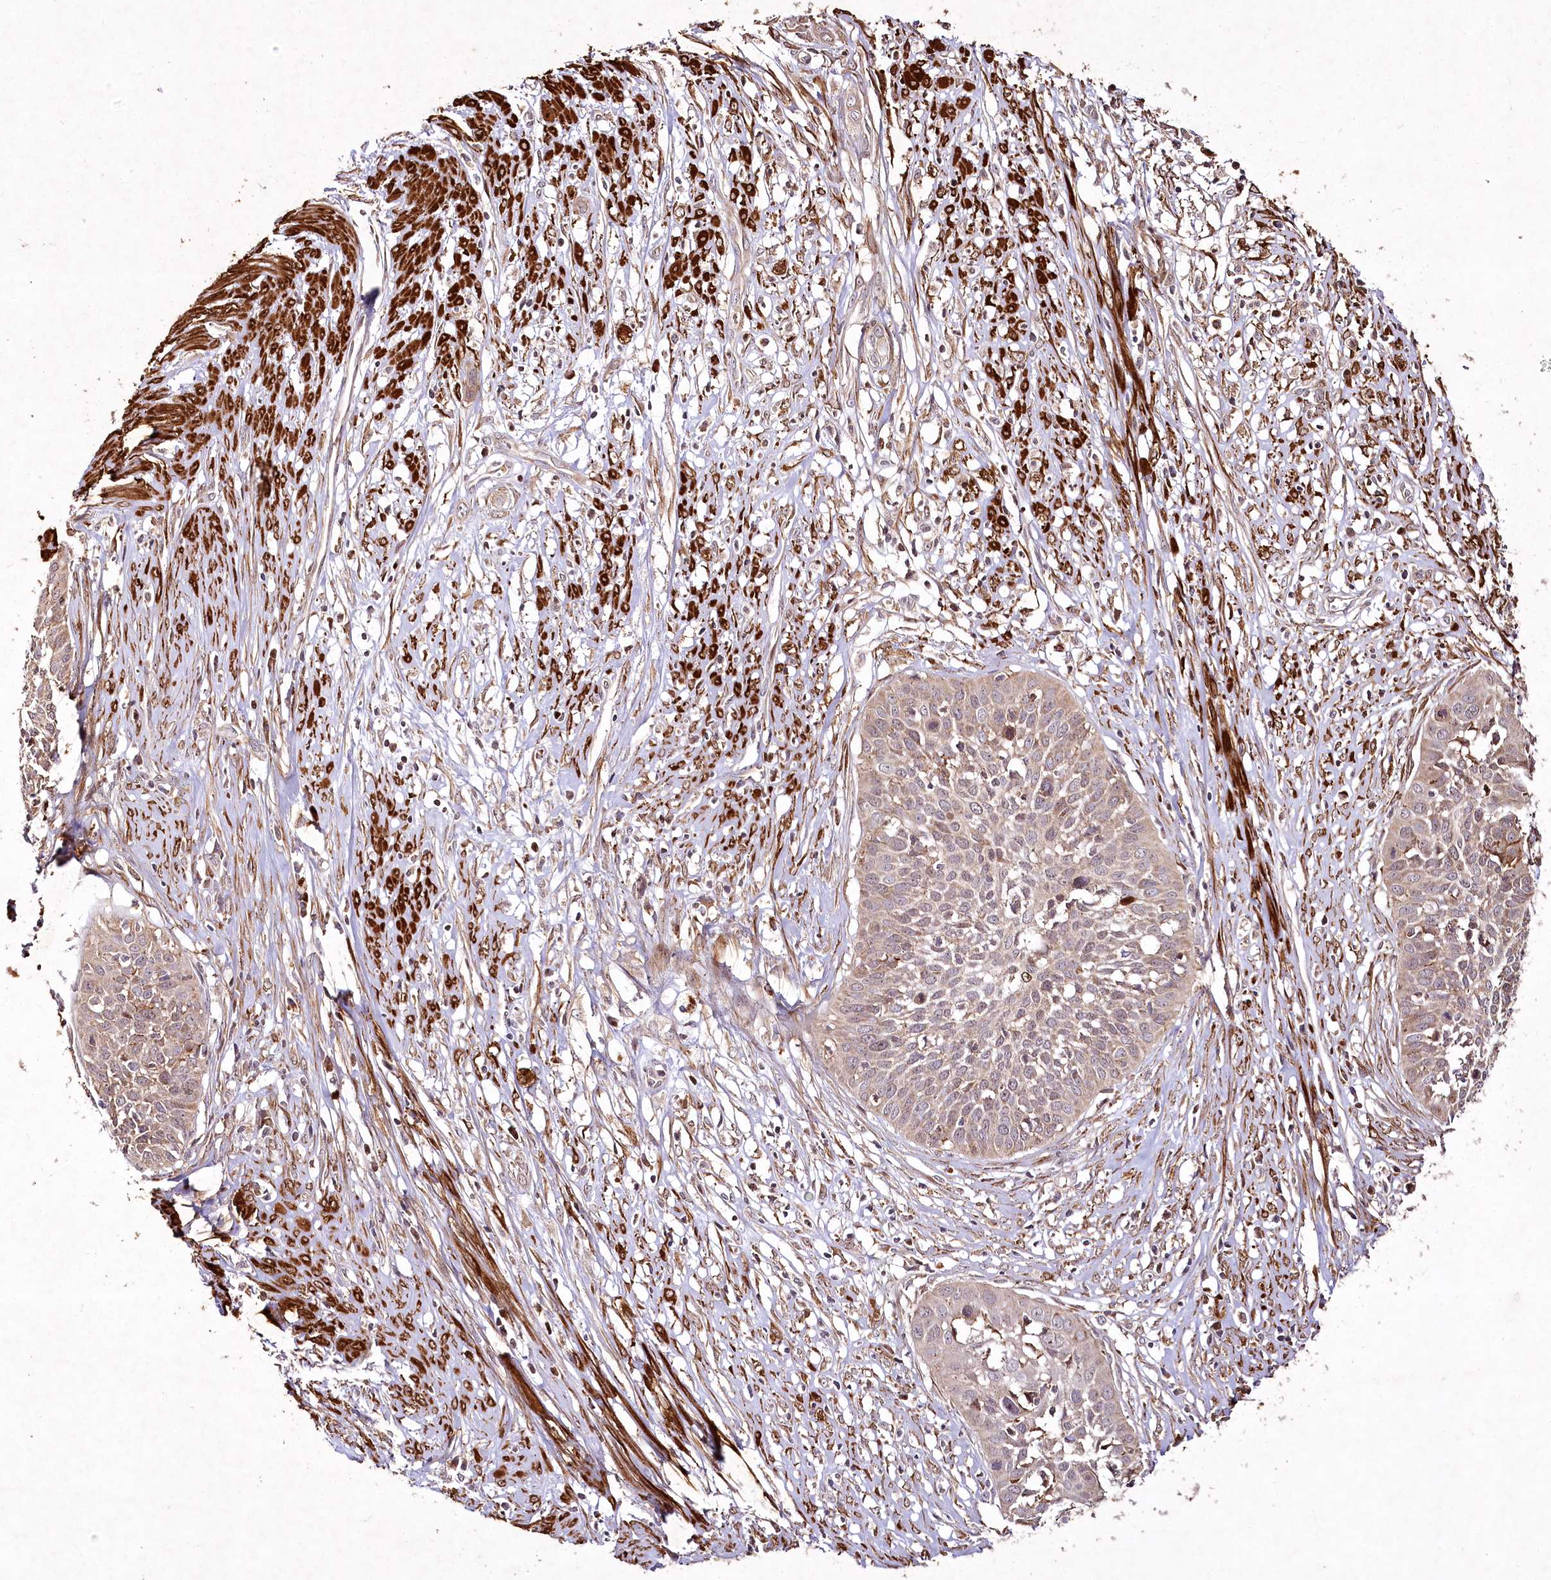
{"staining": {"intensity": "weak", "quantity": "25%-75%", "location": "cytoplasmic/membranous,nuclear"}, "tissue": "cervical cancer", "cell_type": "Tumor cells", "image_type": "cancer", "snomed": [{"axis": "morphology", "description": "Squamous cell carcinoma, NOS"}, {"axis": "topography", "description": "Cervix"}], "caption": "Cervical cancer (squamous cell carcinoma) stained for a protein displays weak cytoplasmic/membranous and nuclear positivity in tumor cells.", "gene": "PSTK", "patient": {"sex": "female", "age": 34}}